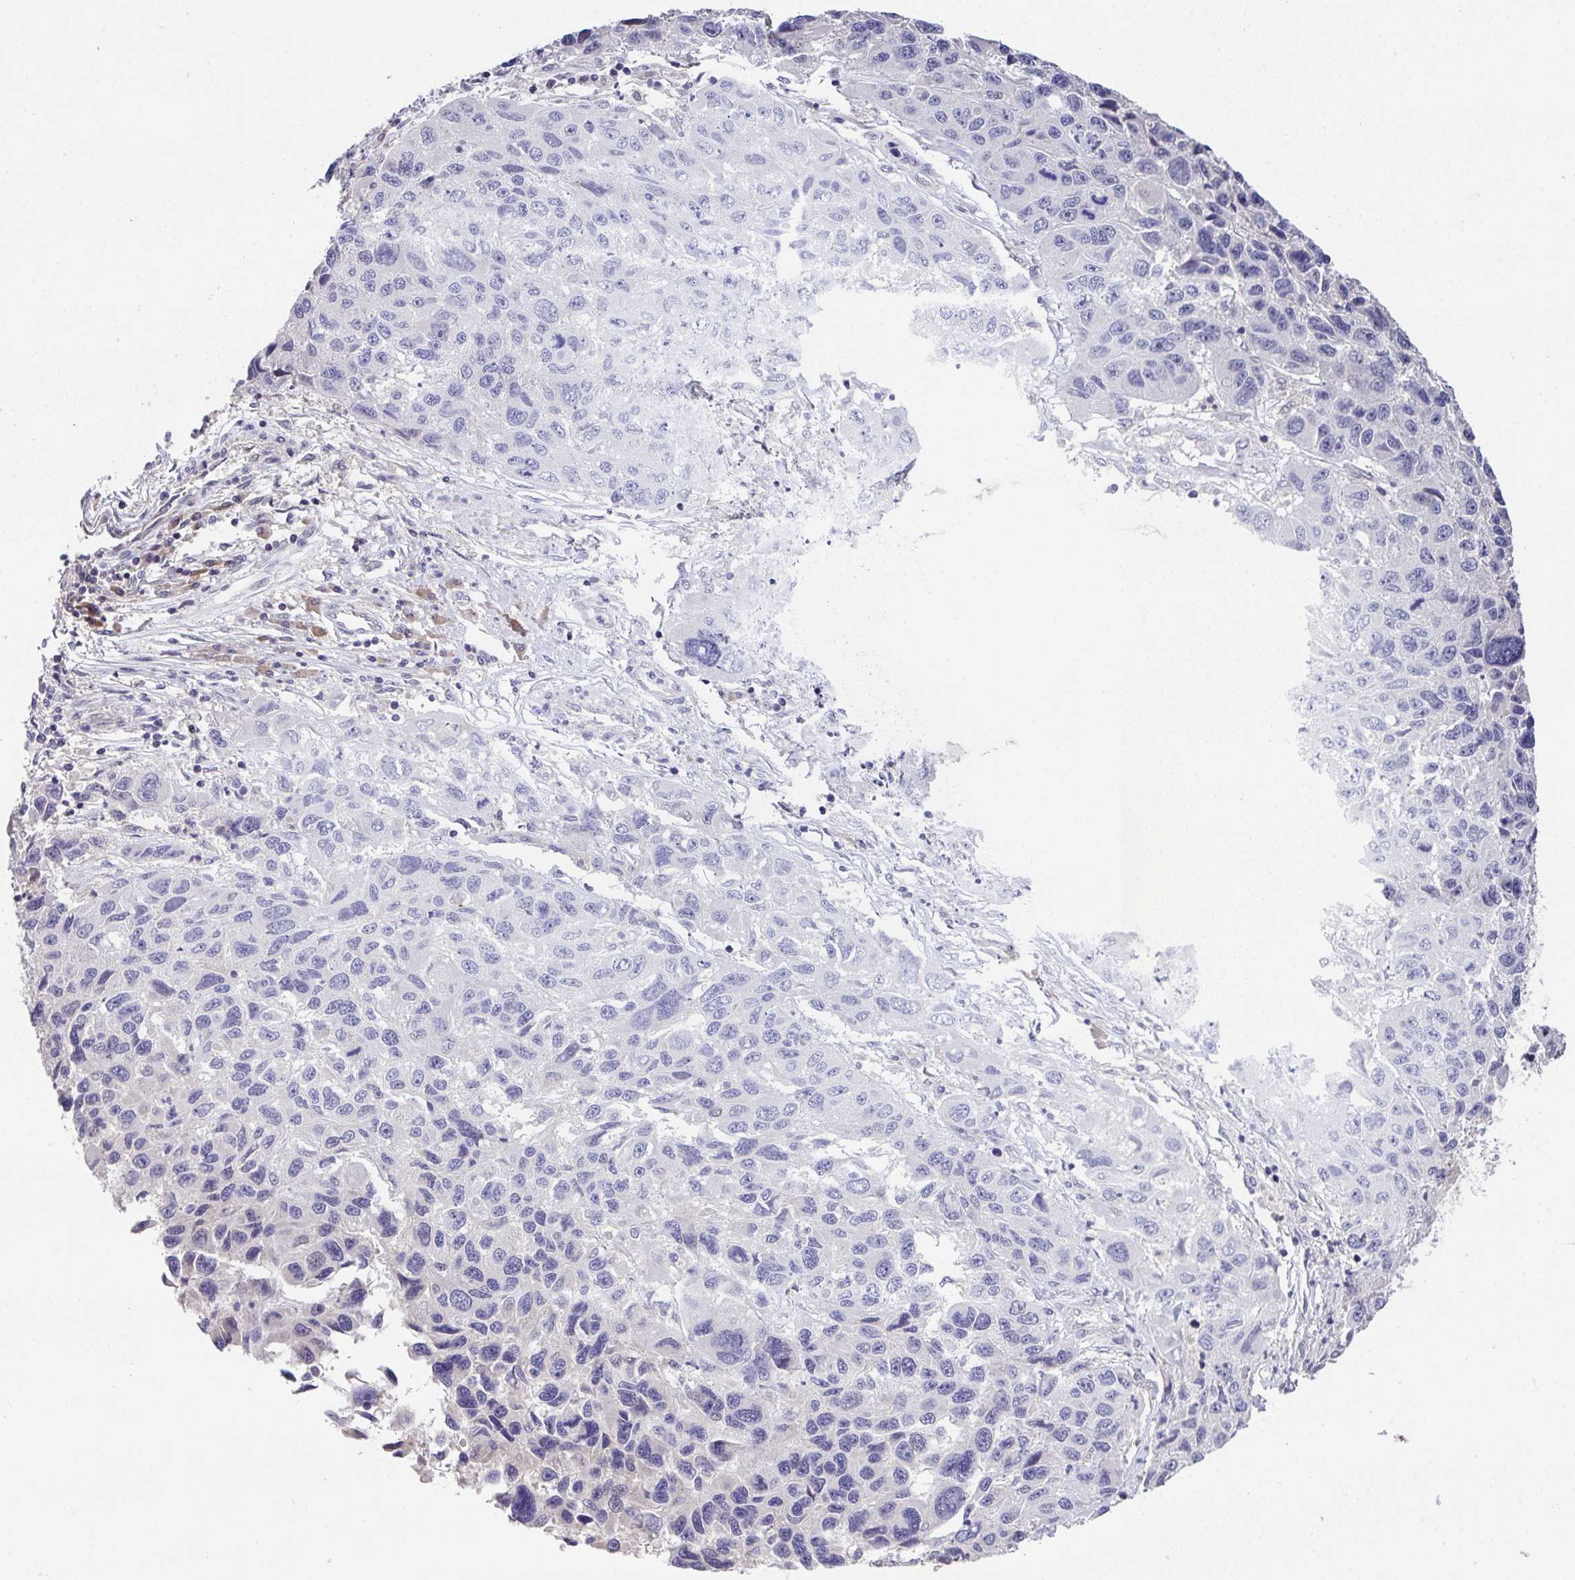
{"staining": {"intensity": "negative", "quantity": "none", "location": "none"}, "tissue": "melanoma", "cell_type": "Tumor cells", "image_type": "cancer", "snomed": [{"axis": "morphology", "description": "Malignant melanoma, NOS"}, {"axis": "topography", "description": "Skin"}], "caption": "DAB immunohistochemical staining of melanoma displays no significant staining in tumor cells. (DAB (3,3'-diaminobenzidine) immunohistochemistry visualized using brightfield microscopy, high magnification).", "gene": "GLTPD2", "patient": {"sex": "male", "age": 53}}